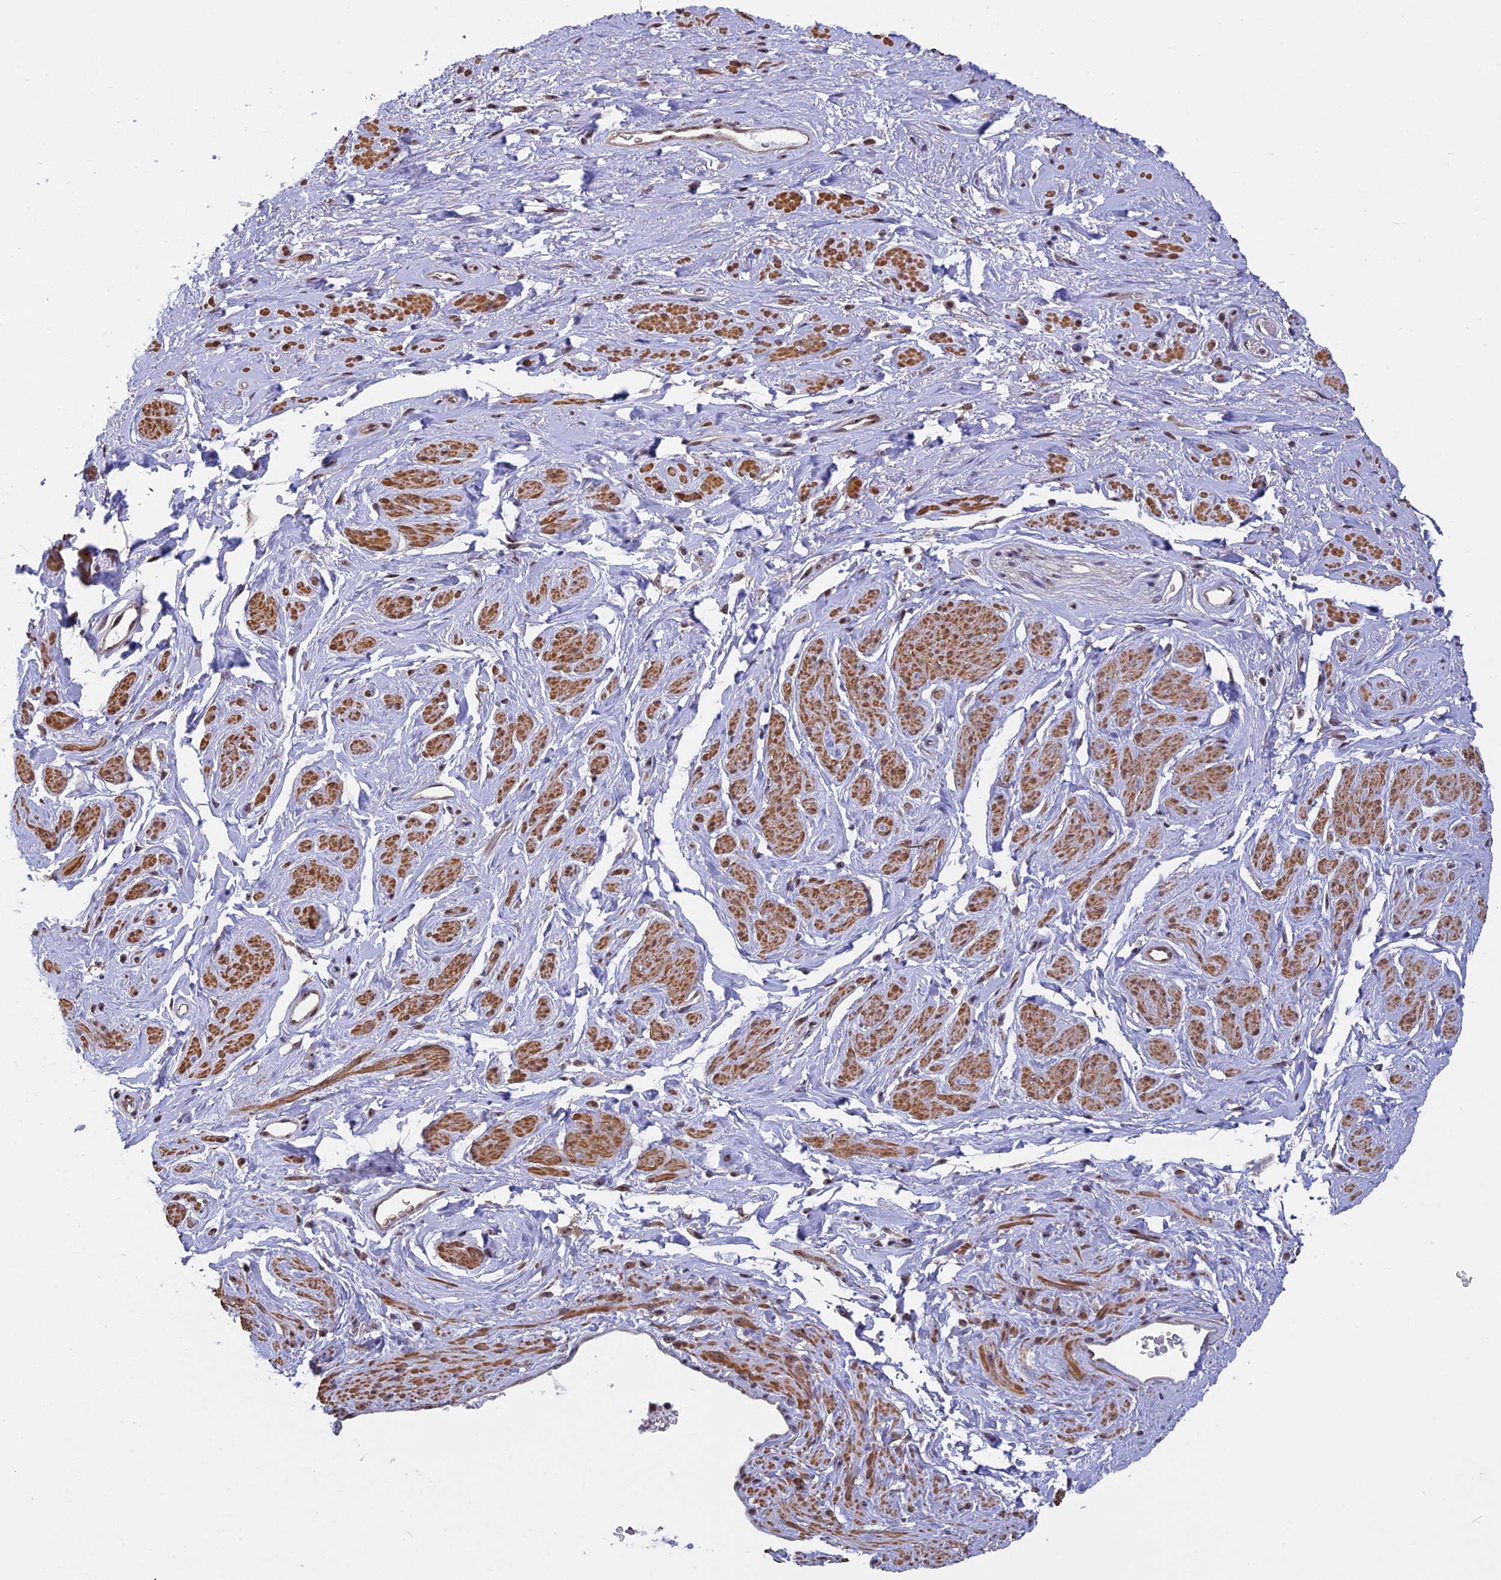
{"staining": {"intensity": "moderate", "quantity": "25%-75%", "location": "cytoplasmic/membranous,nuclear"}, "tissue": "soft tissue", "cell_type": "Chondrocytes", "image_type": "normal", "snomed": [{"axis": "morphology", "description": "Normal tissue, NOS"}, {"axis": "morphology", "description": "Adenocarcinoma, NOS"}, {"axis": "topography", "description": "Rectum"}, {"axis": "topography", "description": "Vagina"}, {"axis": "topography", "description": "Peripheral nerve tissue"}], "caption": "The image reveals a brown stain indicating the presence of a protein in the cytoplasmic/membranous,nuclear of chondrocytes in soft tissue. (Brightfield microscopy of DAB IHC at high magnification).", "gene": "MGA", "patient": {"sex": "female", "age": 71}}